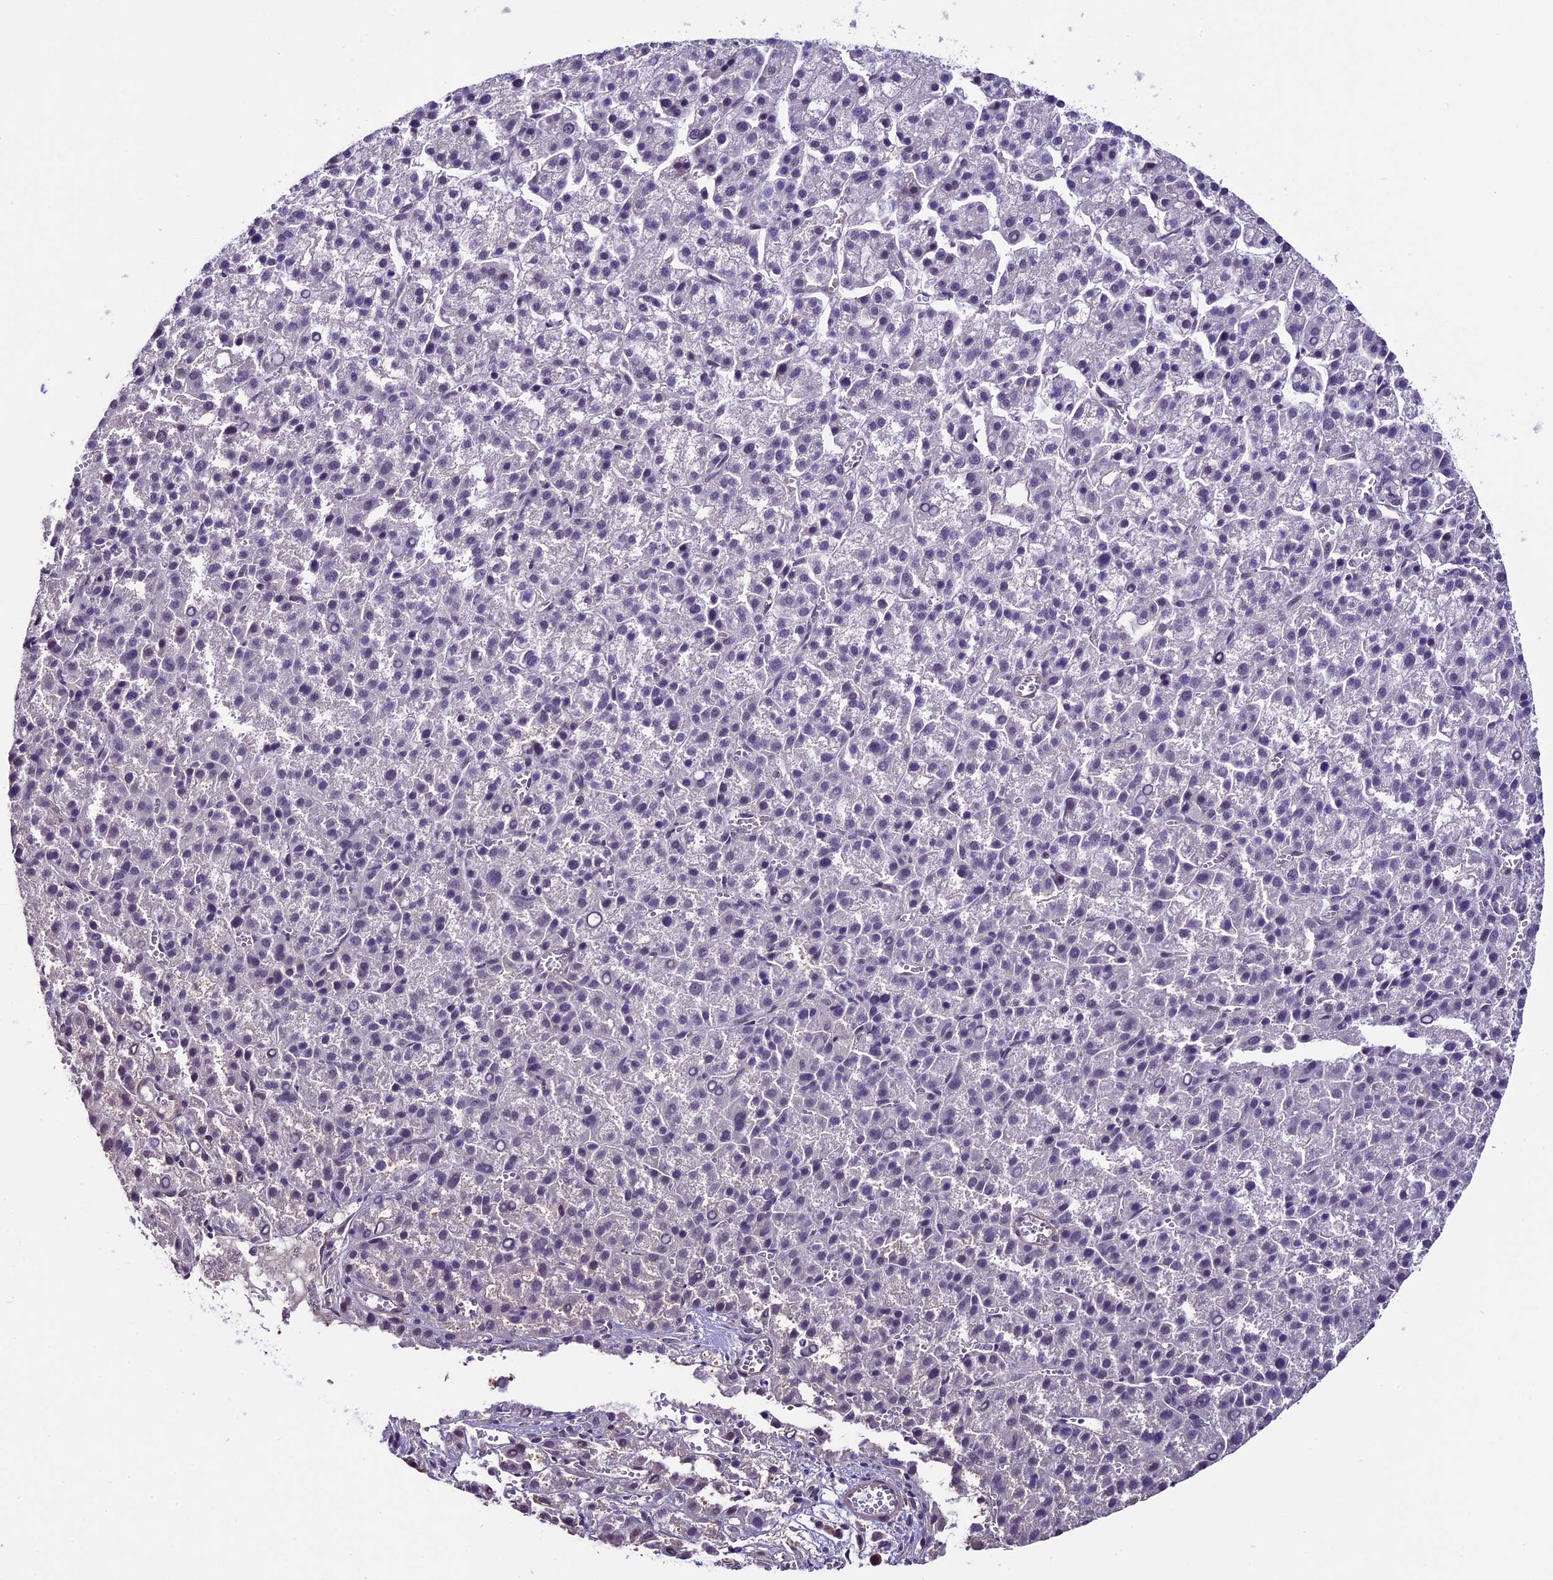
{"staining": {"intensity": "negative", "quantity": "none", "location": "none"}, "tissue": "liver cancer", "cell_type": "Tumor cells", "image_type": "cancer", "snomed": [{"axis": "morphology", "description": "Carcinoma, Hepatocellular, NOS"}, {"axis": "topography", "description": "Liver"}], "caption": "A high-resolution image shows immunohistochemistry staining of liver cancer (hepatocellular carcinoma), which reveals no significant expression in tumor cells. (DAB (3,3'-diaminobenzidine) immunohistochemistry (IHC) visualized using brightfield microscopy, high magnification).", "gene": "TCP11L2", "patient": {"sex": "female", "age": 58}}